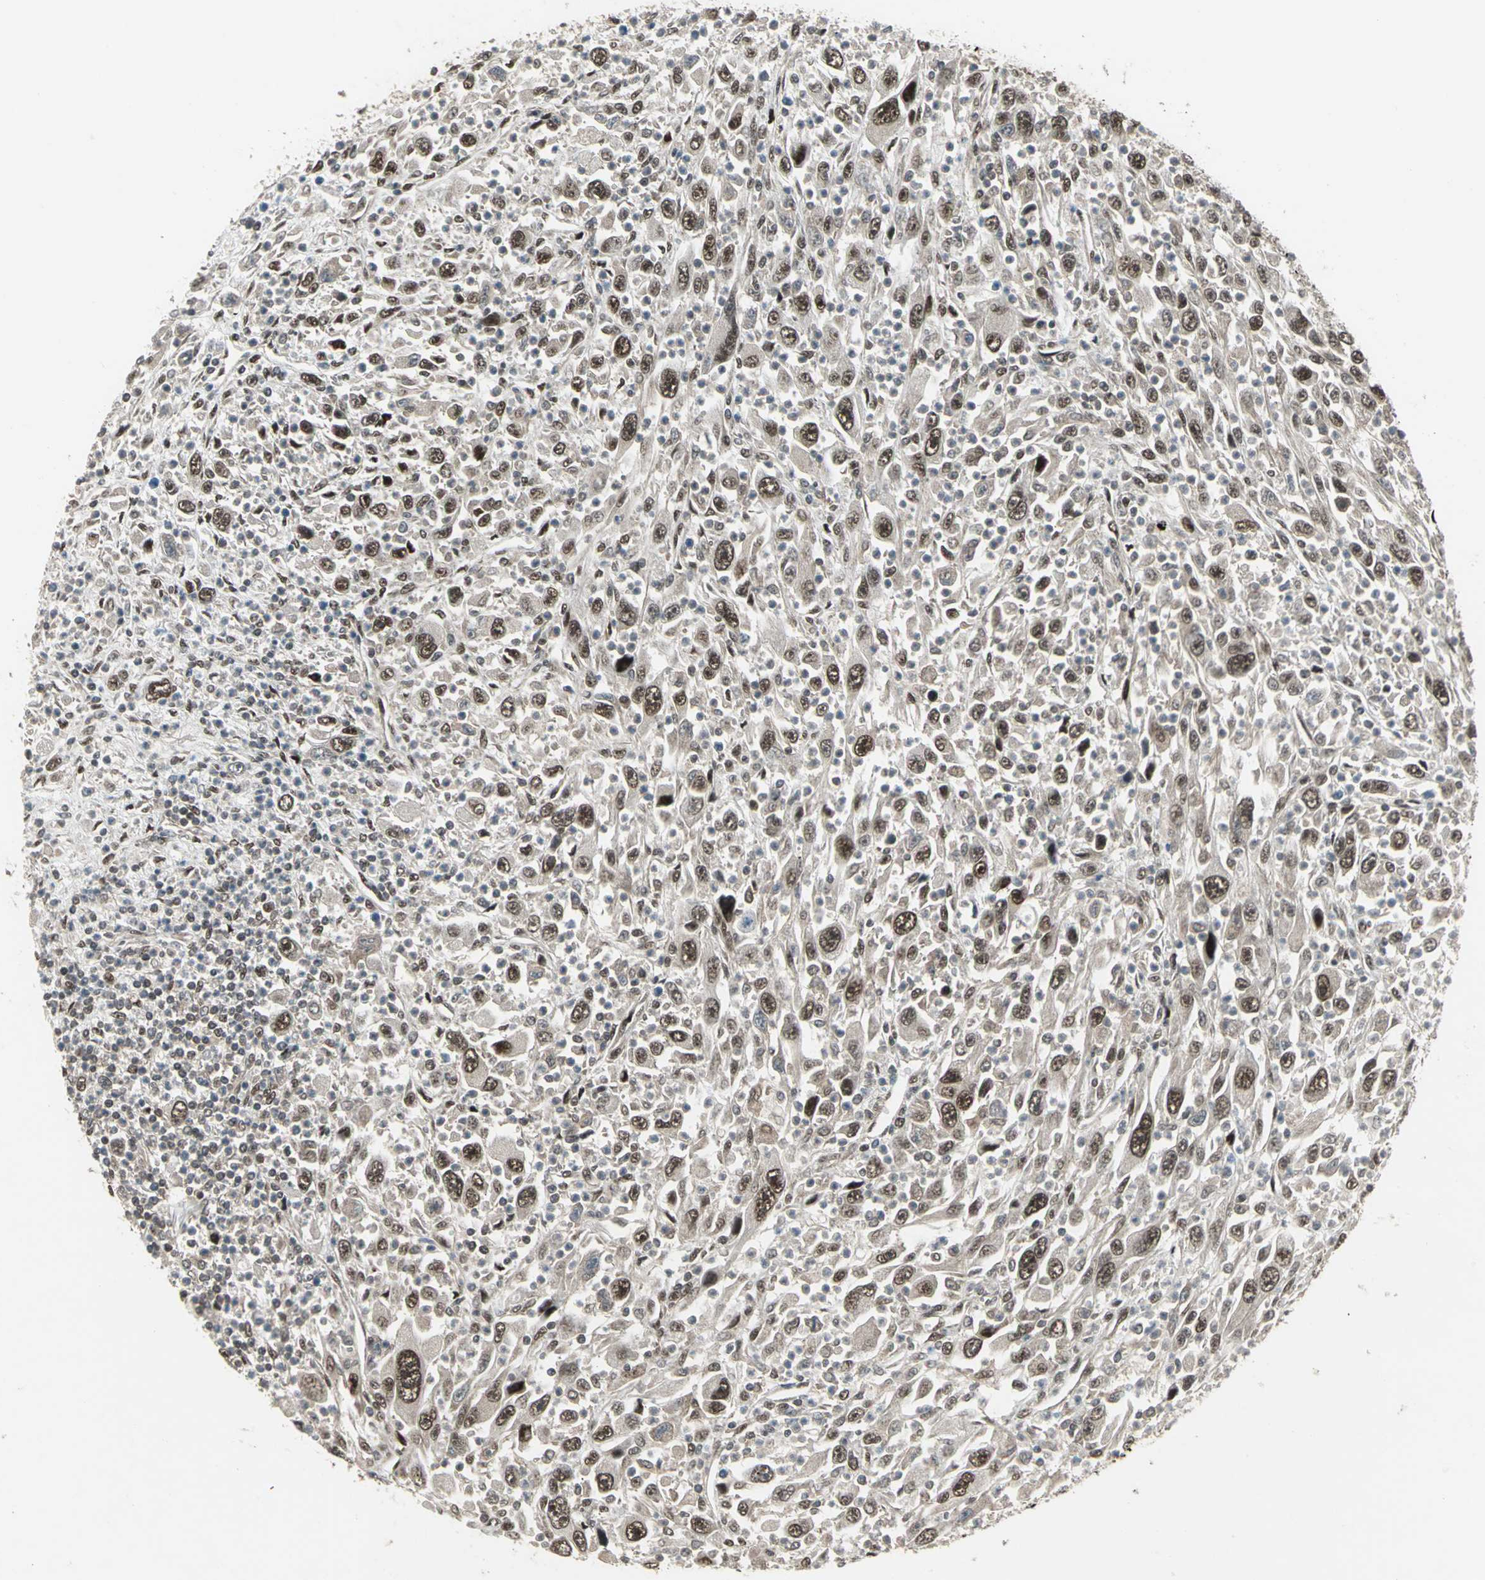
{"staining": {"intensity": "weak", "quantity": ">75%", "location": "cytoplasmic/membranous,nuclear"}, "tissue": "melanoma", "cell_type": "Tumor cells", "image_type": "cancer", "snomed": [{"axis": "morphology", "description": "Malignant melanoma, Metastatic site"}, {"axis": "topography", "description": "Skin"}], "caption": "Melanoma stained with immunohistochemistry exhibits weak cytoplasmic/membranous and nuclear expression in about >75% of tumor cells.", "gene": "COPS5", "patient": {"sex": "female", "age": 56}}